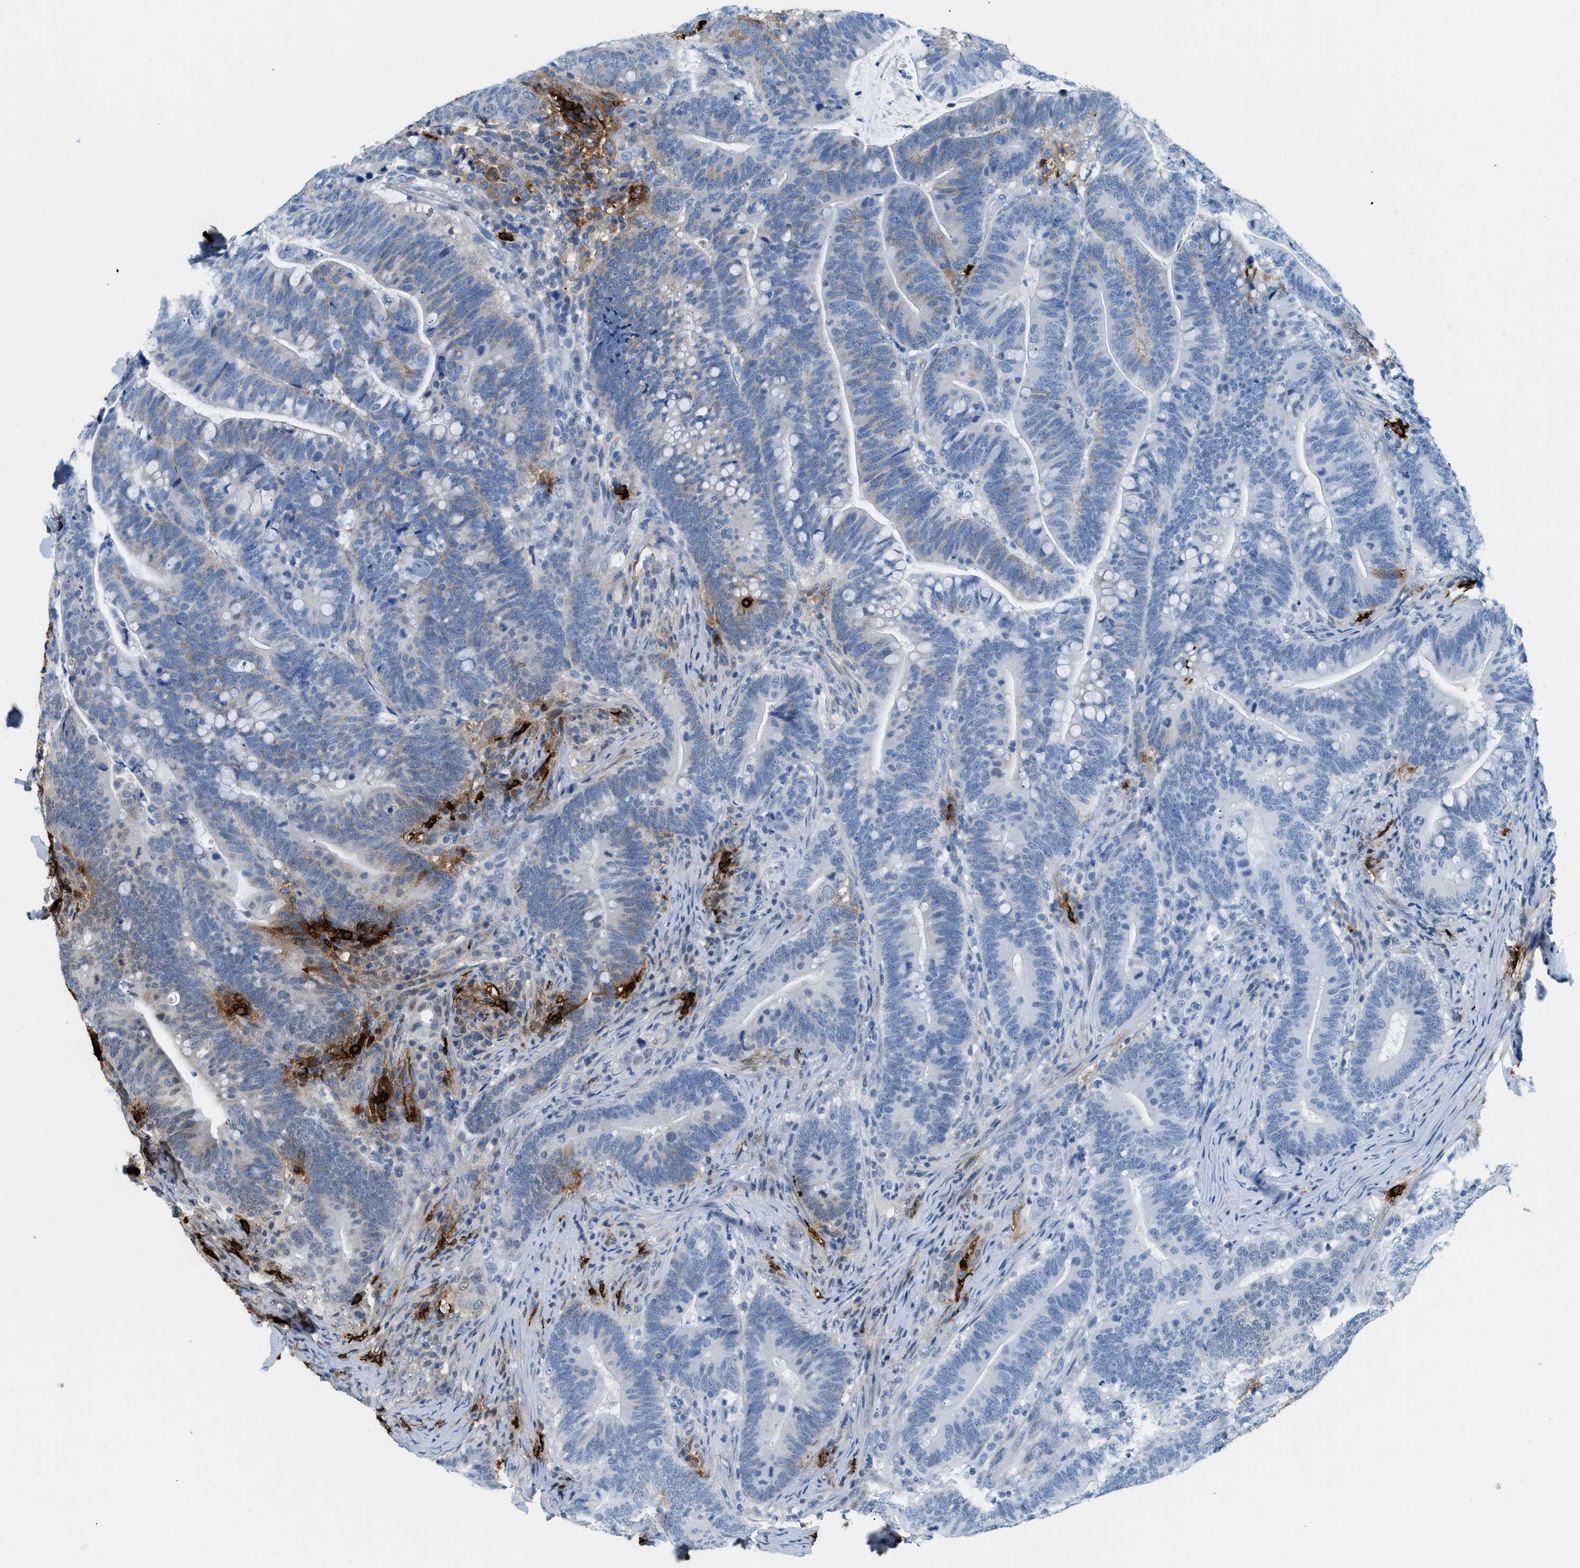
{"staining": {"intensity": "weak", "quantity": "<25%", "location": "cytoplasmic/membranous"}, "tissue": "colorectal cancer", "cell_type": "Tumor cells", "image_type": "cancer", "snomed": [{"axis": "morphology", "description": "Normal tissue, NOS"}, {"axis": "morphology", "description": "Adenocarcinoma, NOS"}, {"axis": "topography", "description": "Colon"}], "caption": "Tumor cells show no significant protein staining in colorectal cancer (adenocarcinoma).", "gene": "TPSAB1", "patient": {"sex": "female", "age": 66}}